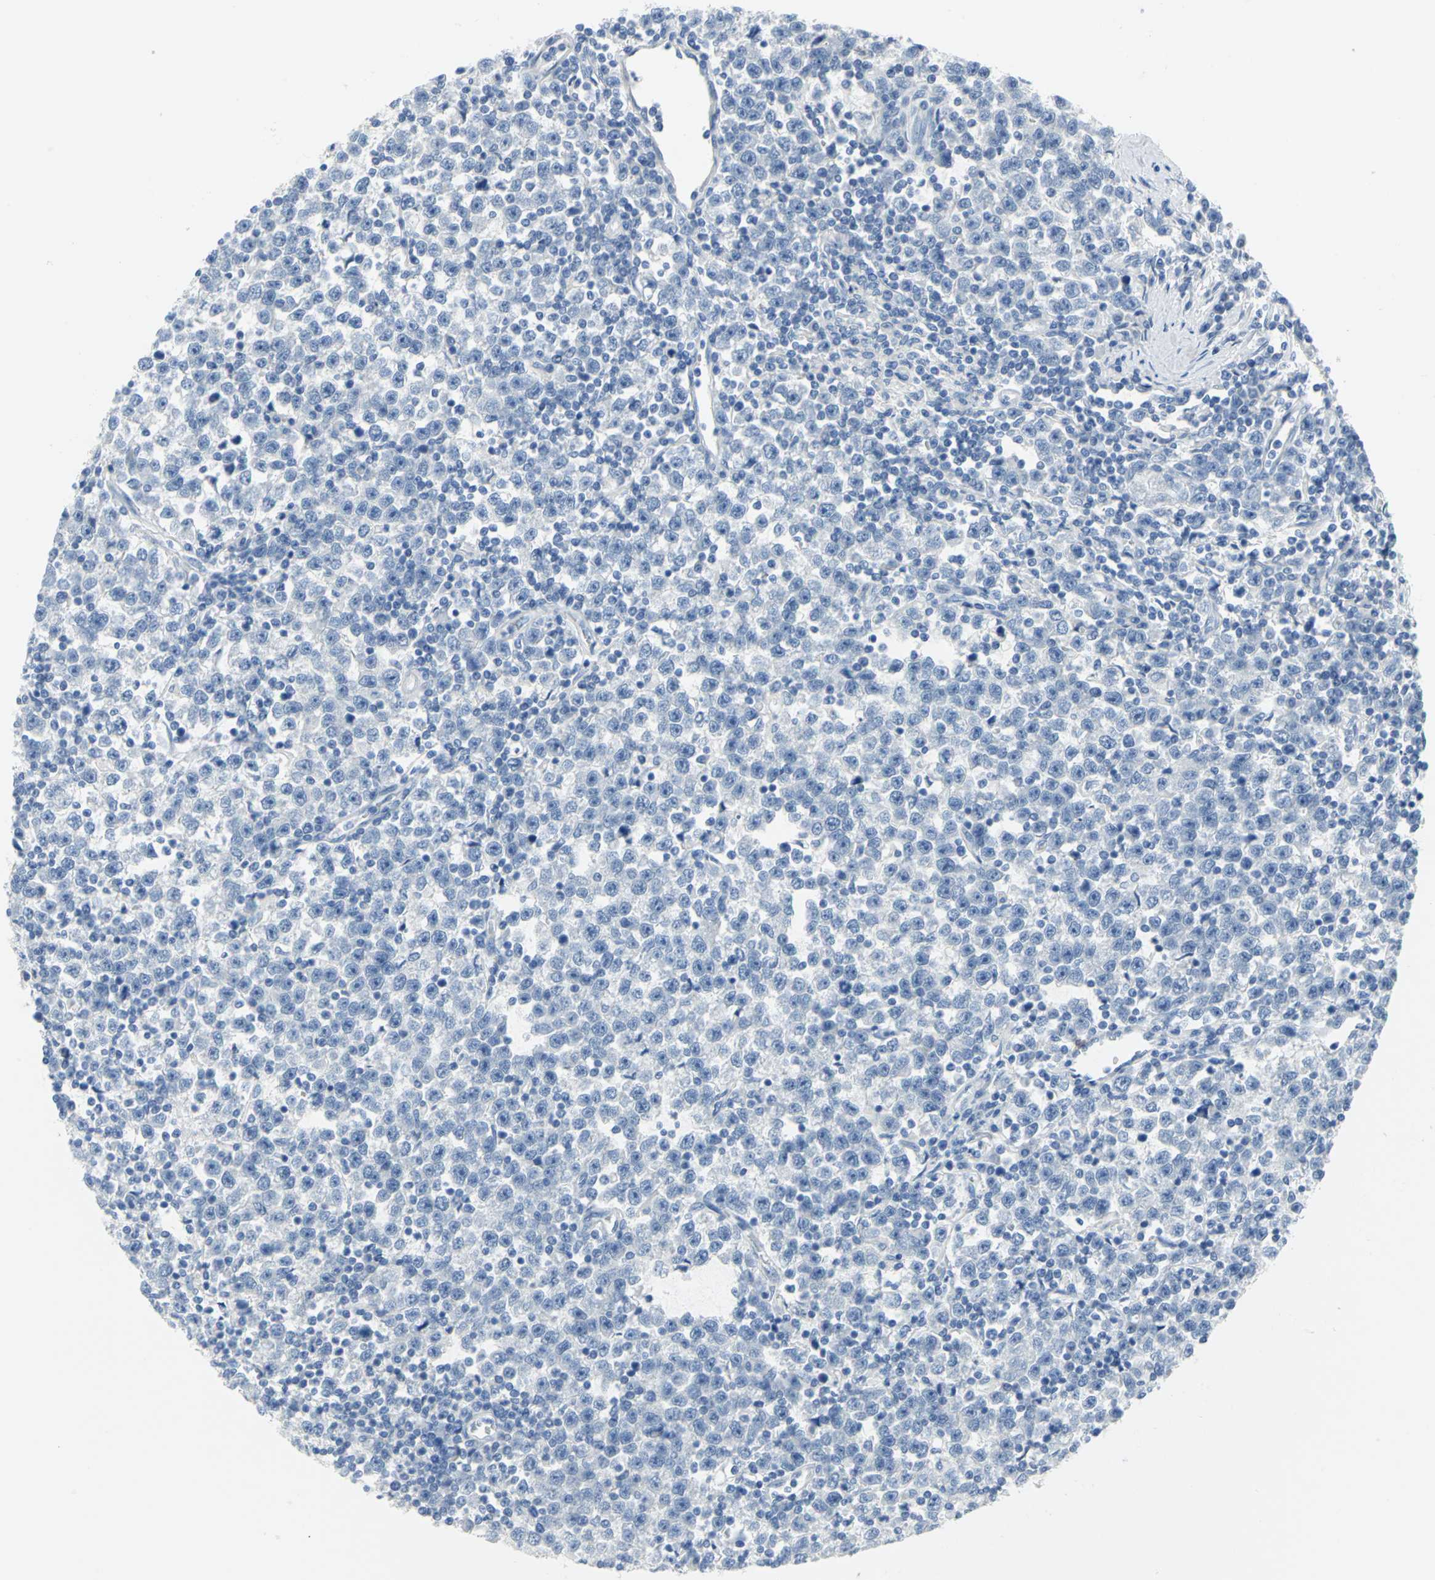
{"staining": {"intensity": "negative", "quantity": "none", "location": "none"}, "tissue": "testis cancer", "cell_type": "Tumor cells", "image_type": "cancer", "snomed": [{"axis": "morphology", "description": "Seminoma, NOS"}, {"axis": "topography", "description": "Testis"}], "caption": "DAB (3,3'-diaminobenzidine) immunohistochemical staining of seminoma (testis) displays no significant expression in tumor cells.", "gene": "SFN", "patient": {"sex": "male", "age": 43}}